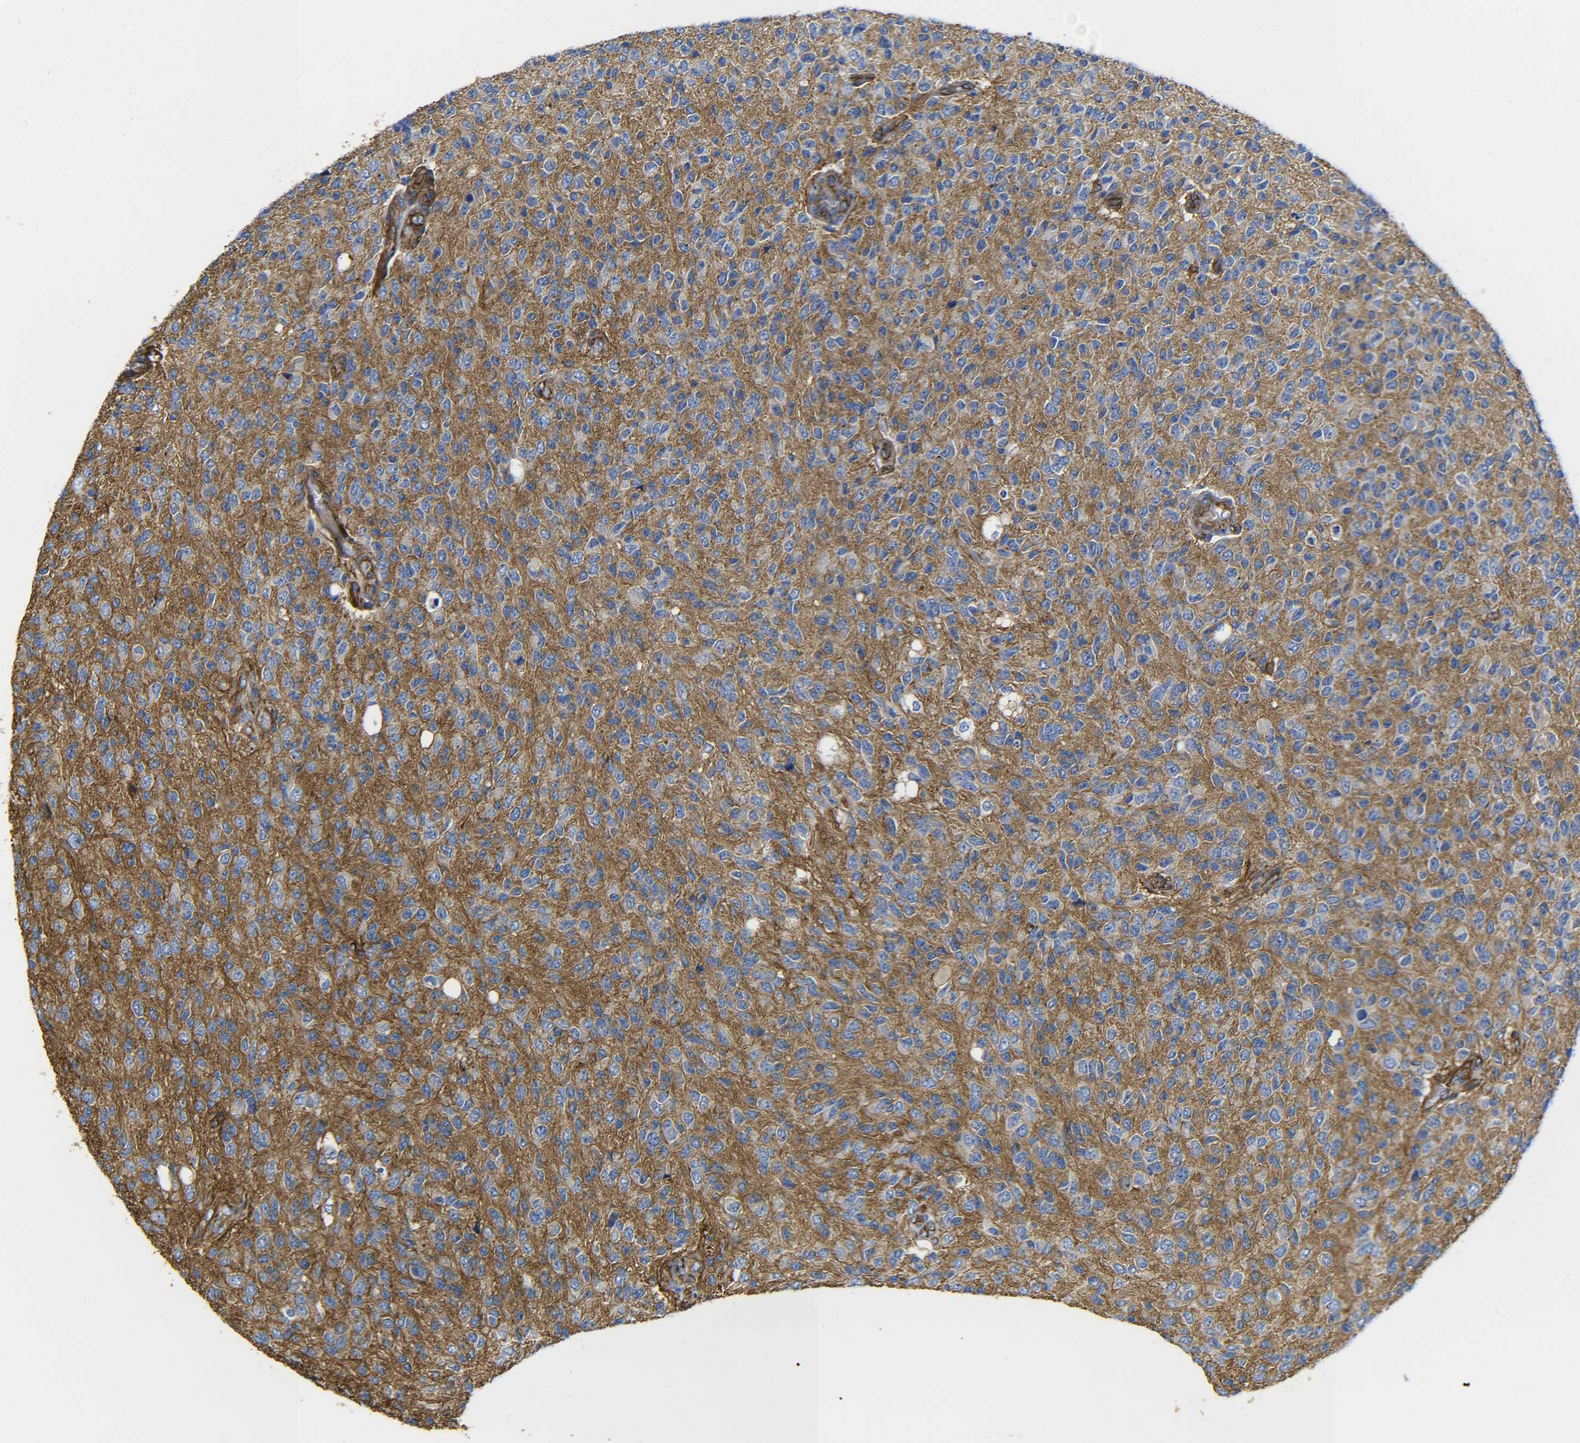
{"staining": {"intensity": "negative", "quantity": "none", "location": "none"}, "tissue": "glioma", "cell_type": "Tumor cells", "image_type": "cancer", "snomed": [{"axis": "morphology", "description": "Glioma, malignant, High grade"}, {"axis": "topography", "description": "pancreas cauda"}], "caption": "Immunohistochemical staining of glioma displays no significant staining in tumor cells.", "gene": "SPTBN1", "patient": {"sex": "male", "age": 60}}